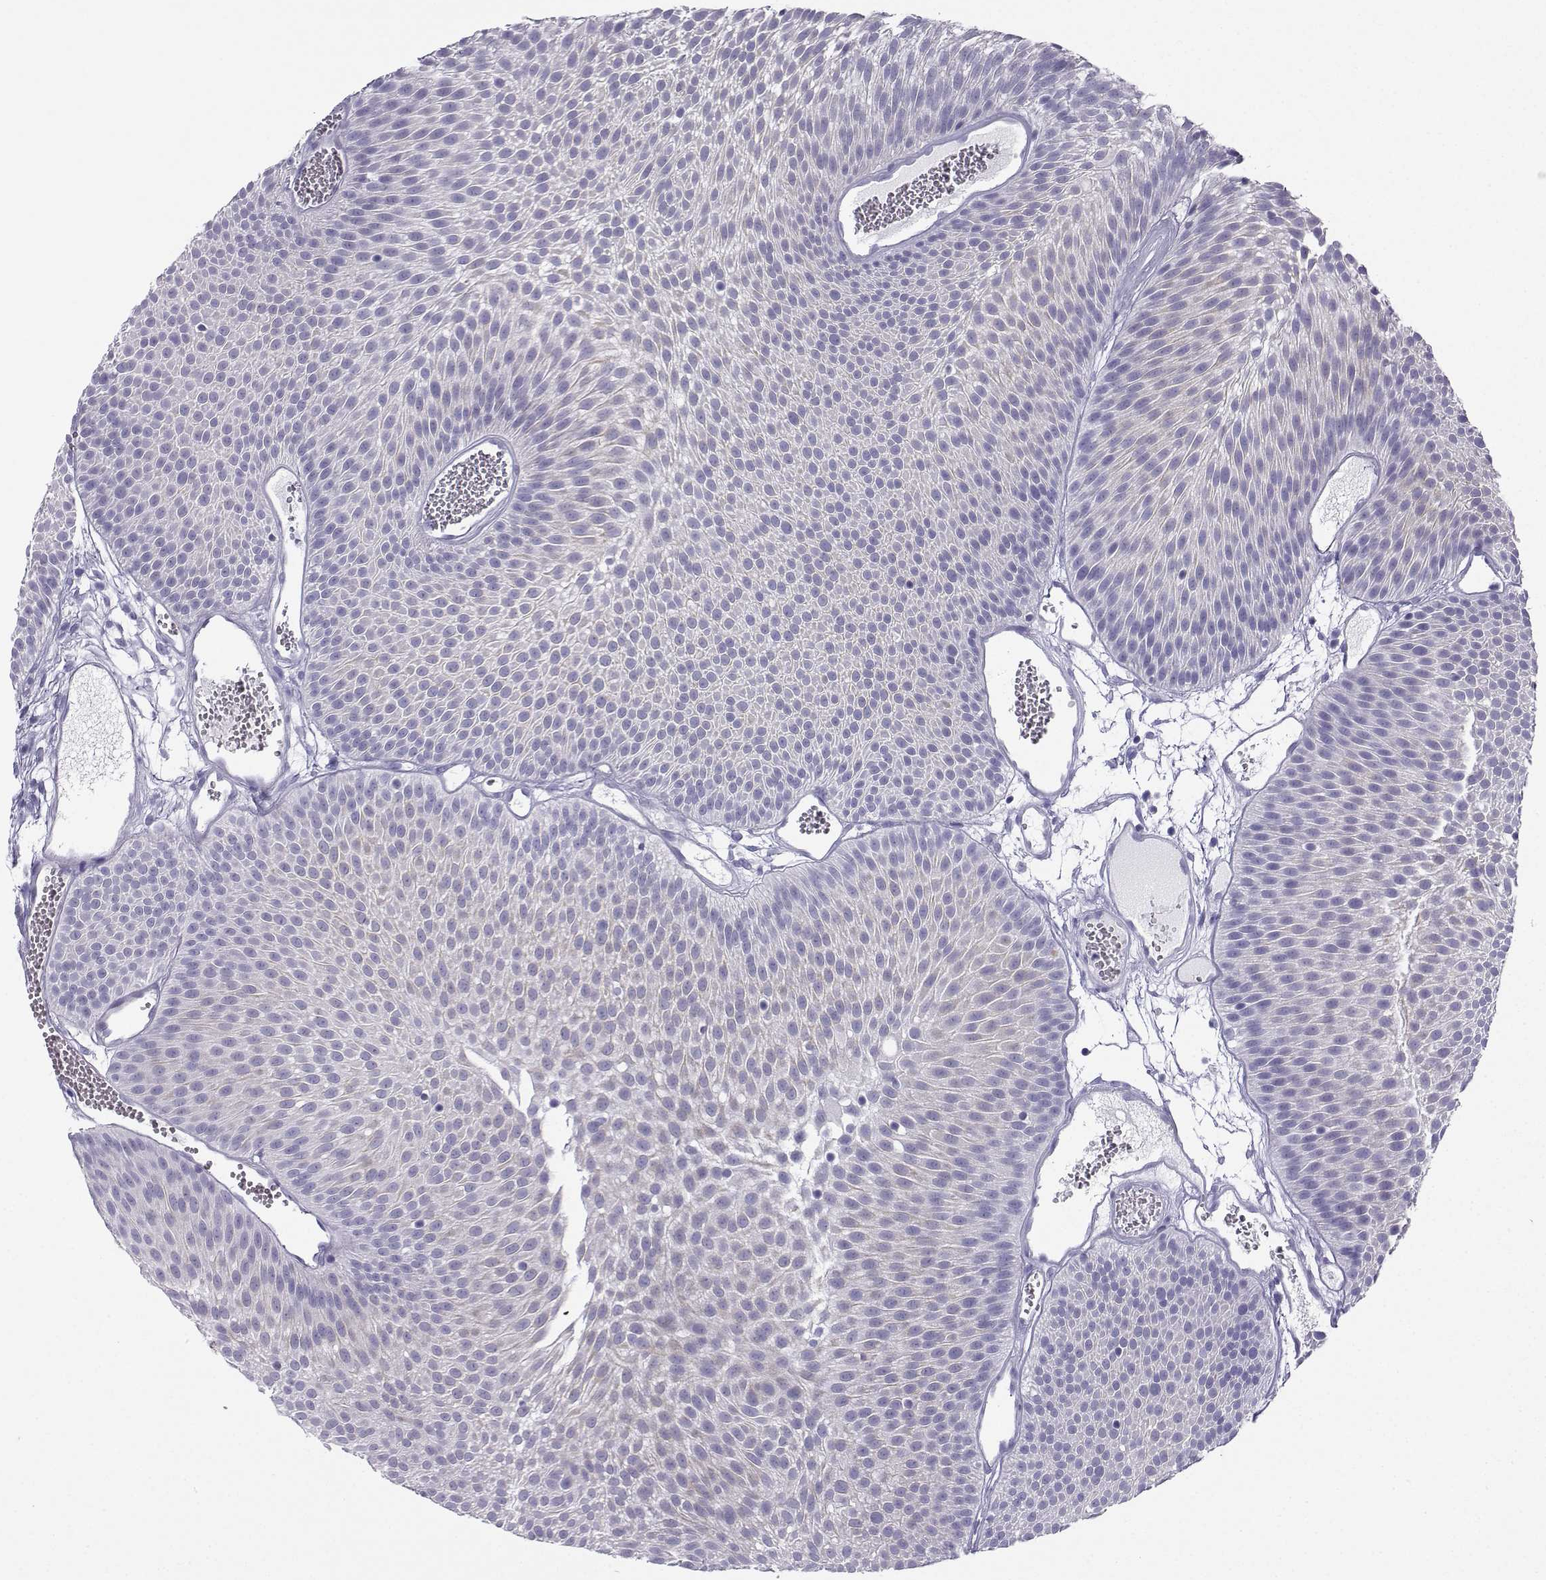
{"staining": {"intensity": "negative", "quantity": "none", "location": "none"}, "tissue": "urothelial cancer", "cell_type": "Tumor cells", "image_type": "cancer", "snomed": [{"axis": "morphology", "description": "Urothelial carcinoma, Low grade"}, {"axis": "topography", "description": "Urinary bladder"}], "caption": "IHC histopathology image of neoplastic tissue: urothelial cancer stained with DAB shows no significant protein expression in tumor cells.", "gene": "NEFL", "patient": {"sex": "male", "age": 52}}